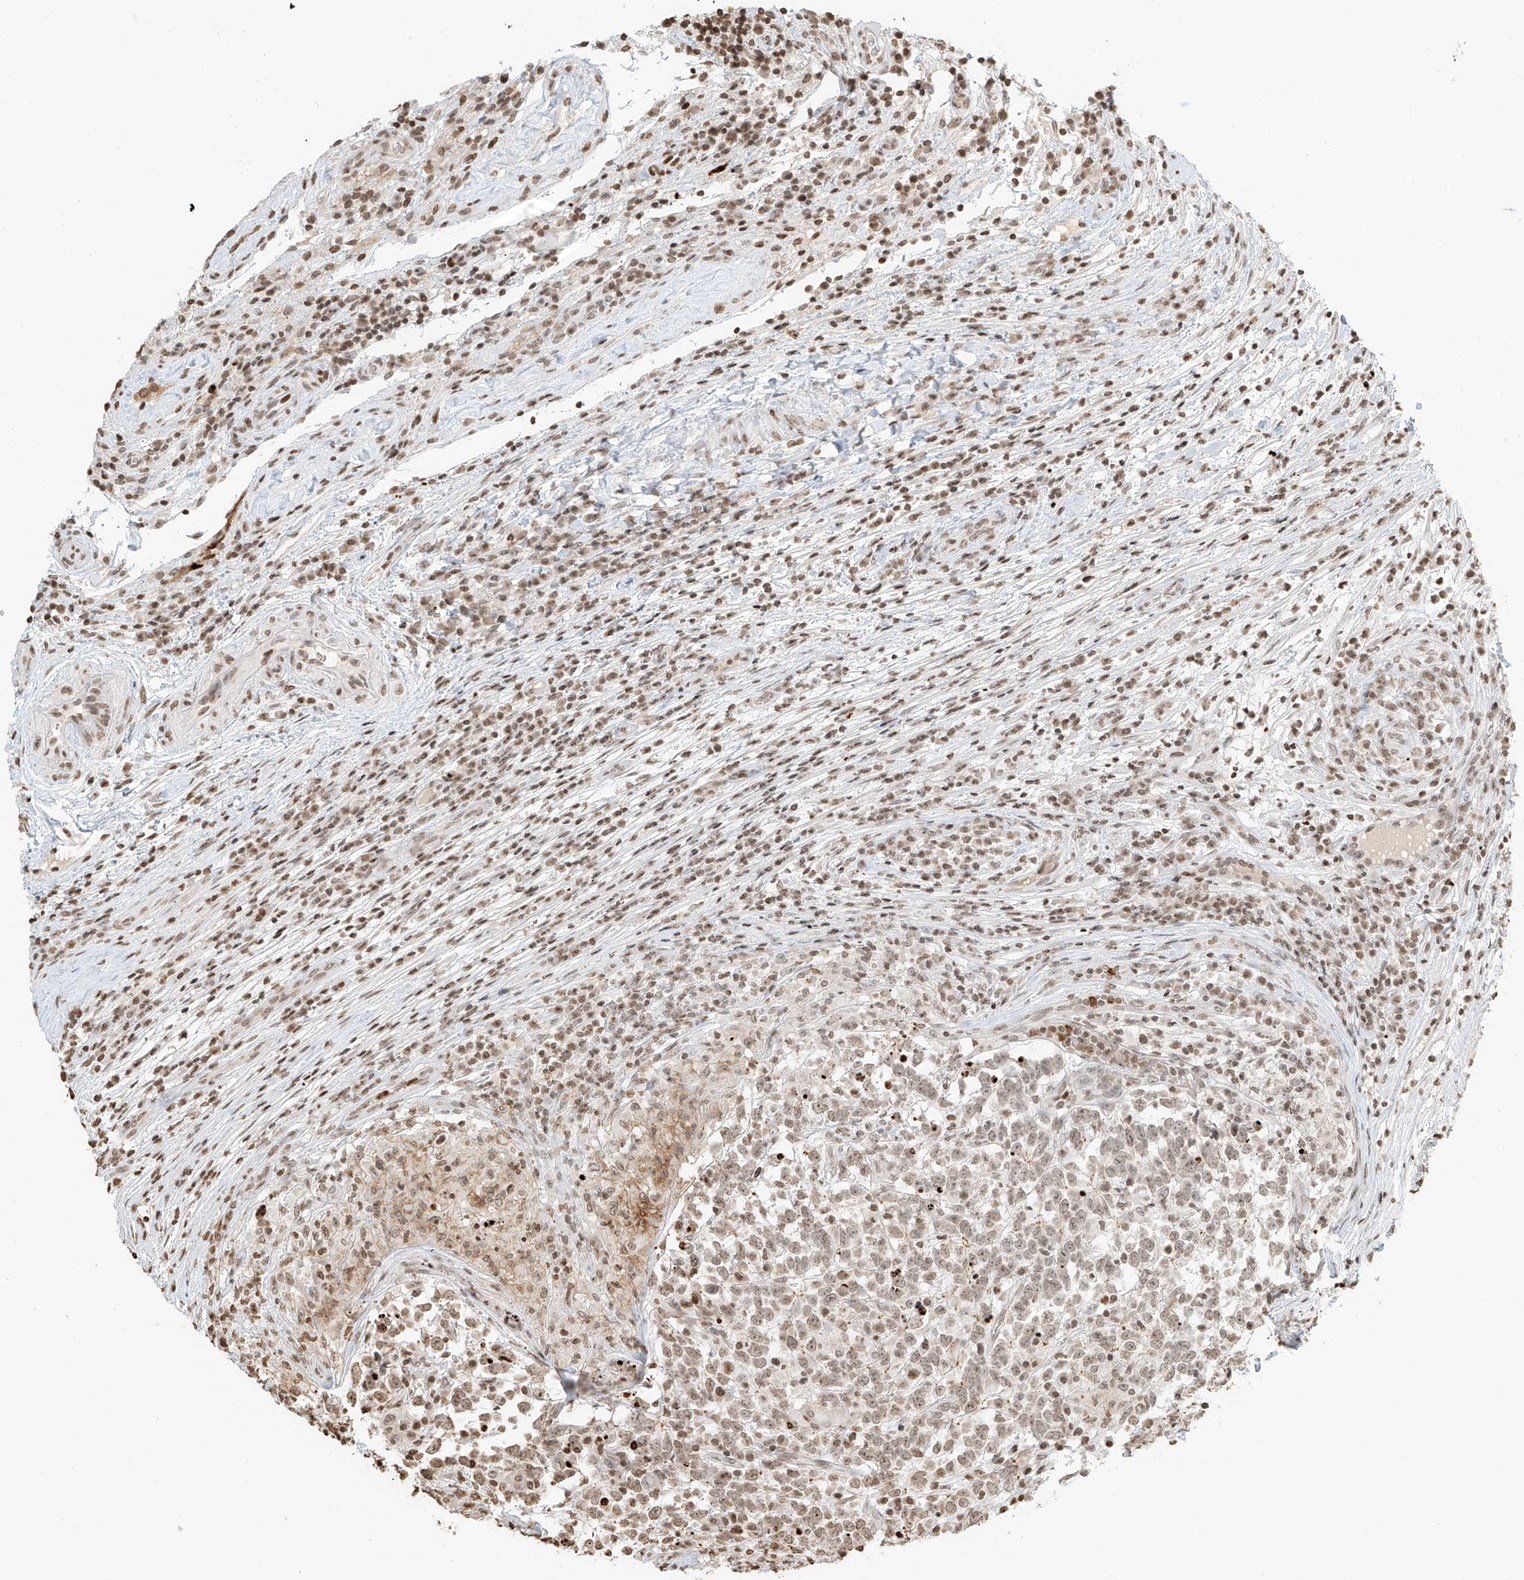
{"staining": {"intensity": "weak", "quantity": "25%-75%", "location": "nuclear"}, "tissue": "testis cancer", "cell_type": "Tumor cells", "image_type": "cancer", "snomed": [{"axis": "morphology", "description": "Carcinoma, Embryonal, NOS"}, {"axis": "topography", "description": "Testis"}], "caption": "A high-resolution image shows immunohistochemistry staining of embryonal carcinoma (testis), which demonstrates weak nuclear positivity in approximately 25%-75% of tumor cells. (DAB IHC with brightfield microscopy, high magnification).", "gene": "C17orf58", "patient": {"sex": "male", "age": 26}}